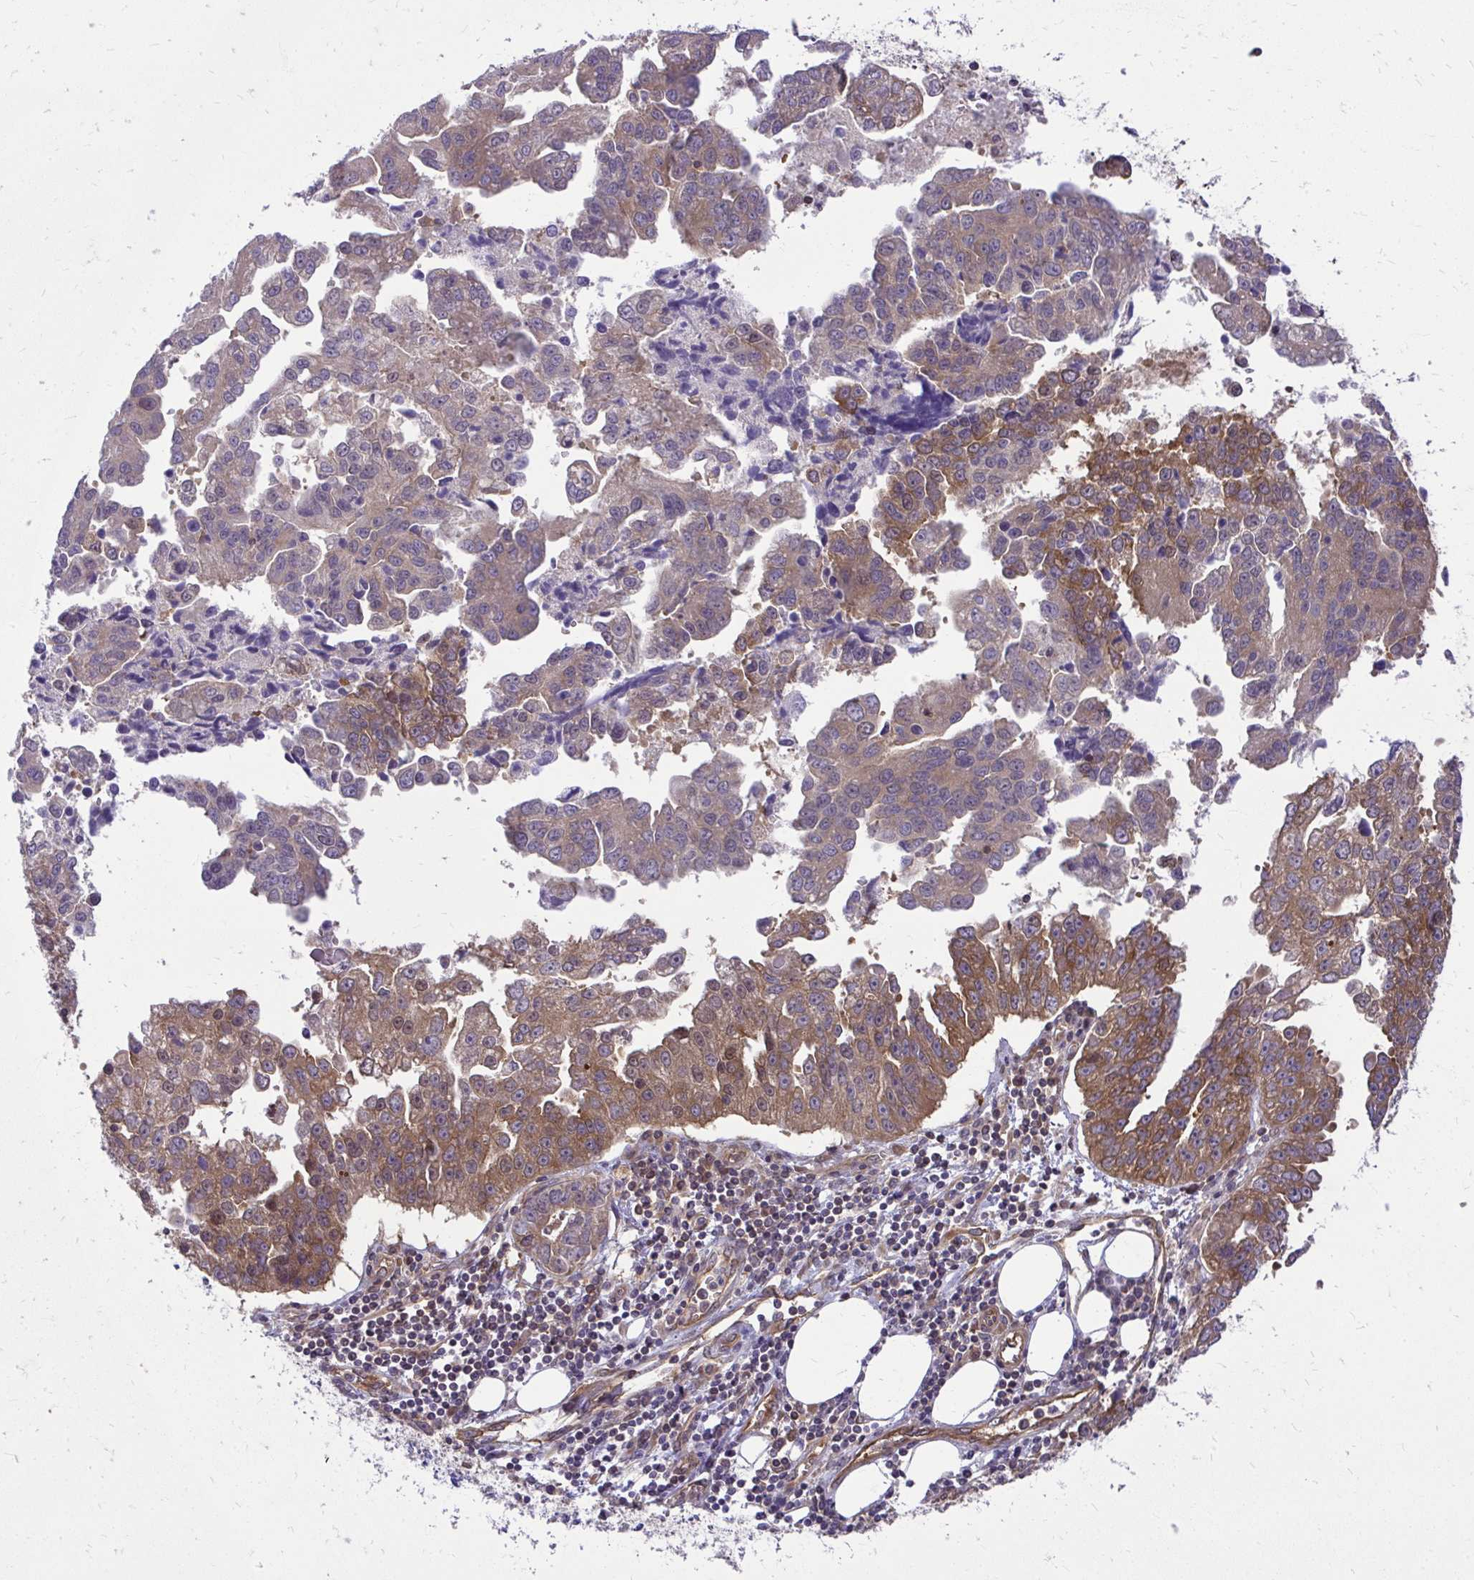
{"staining": {"intensity": "moderate", "quantity": "25%-75%", "location": "cytoplasmic/membranous,nuclear"}, "tissue": "ovarian cancer", "cell_type": "Tumor cells", "image_type": "cancer", "snomed": [{"axis": "morphology", "description": "Cystadenocarcinoma, serous, NOS"}, {"axis": "topography", "description": "Ovary"}], "caption": "Human ovarian serous cystadenocarcinoma stained with a brown dye displays moderate cytoplasmic/membranous and nuclear positive positivity in about 25%-75% of tumor cells.", "gene": "PPP5C", "patient": {"sex": "female", "age": 75}}